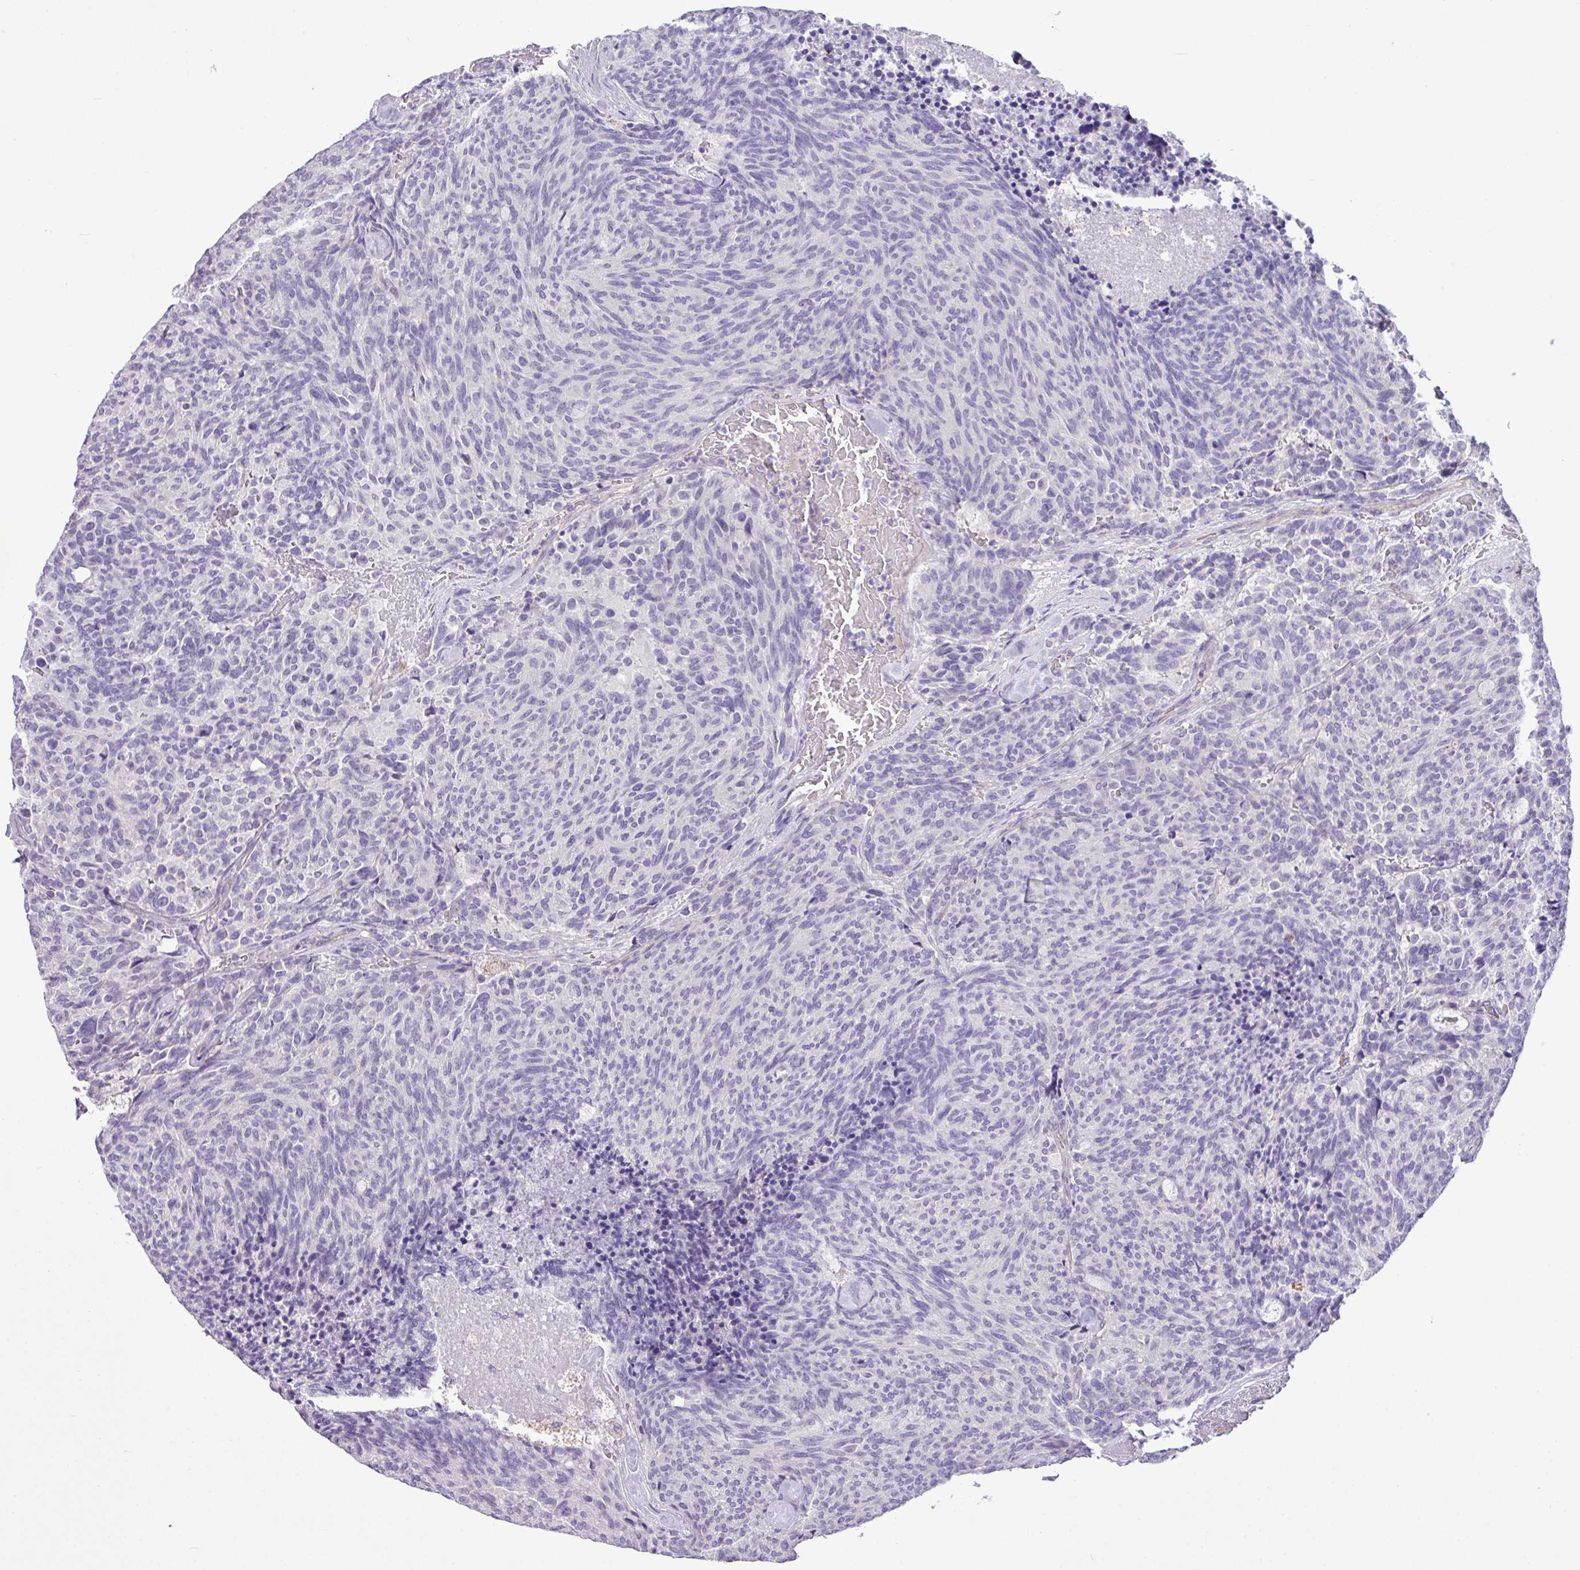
{"staining": {"intensity": "negative", "quantity": "none", "location": "none"}, "tissue": "carcinoid", "cell_type": "Tumor cells", "image_type": "cancer", "snomed": [{"axis": "morphology", "description": "Carcinoid, malignant, NOS"}, {"axis": "topography", "description": "Pancreas"}], "caption": "The image demonstrates no significant staining in tumor cells of malignant carcinoid.", "gene": "CD248", "patient": {"sex": "female", "age": 54}}